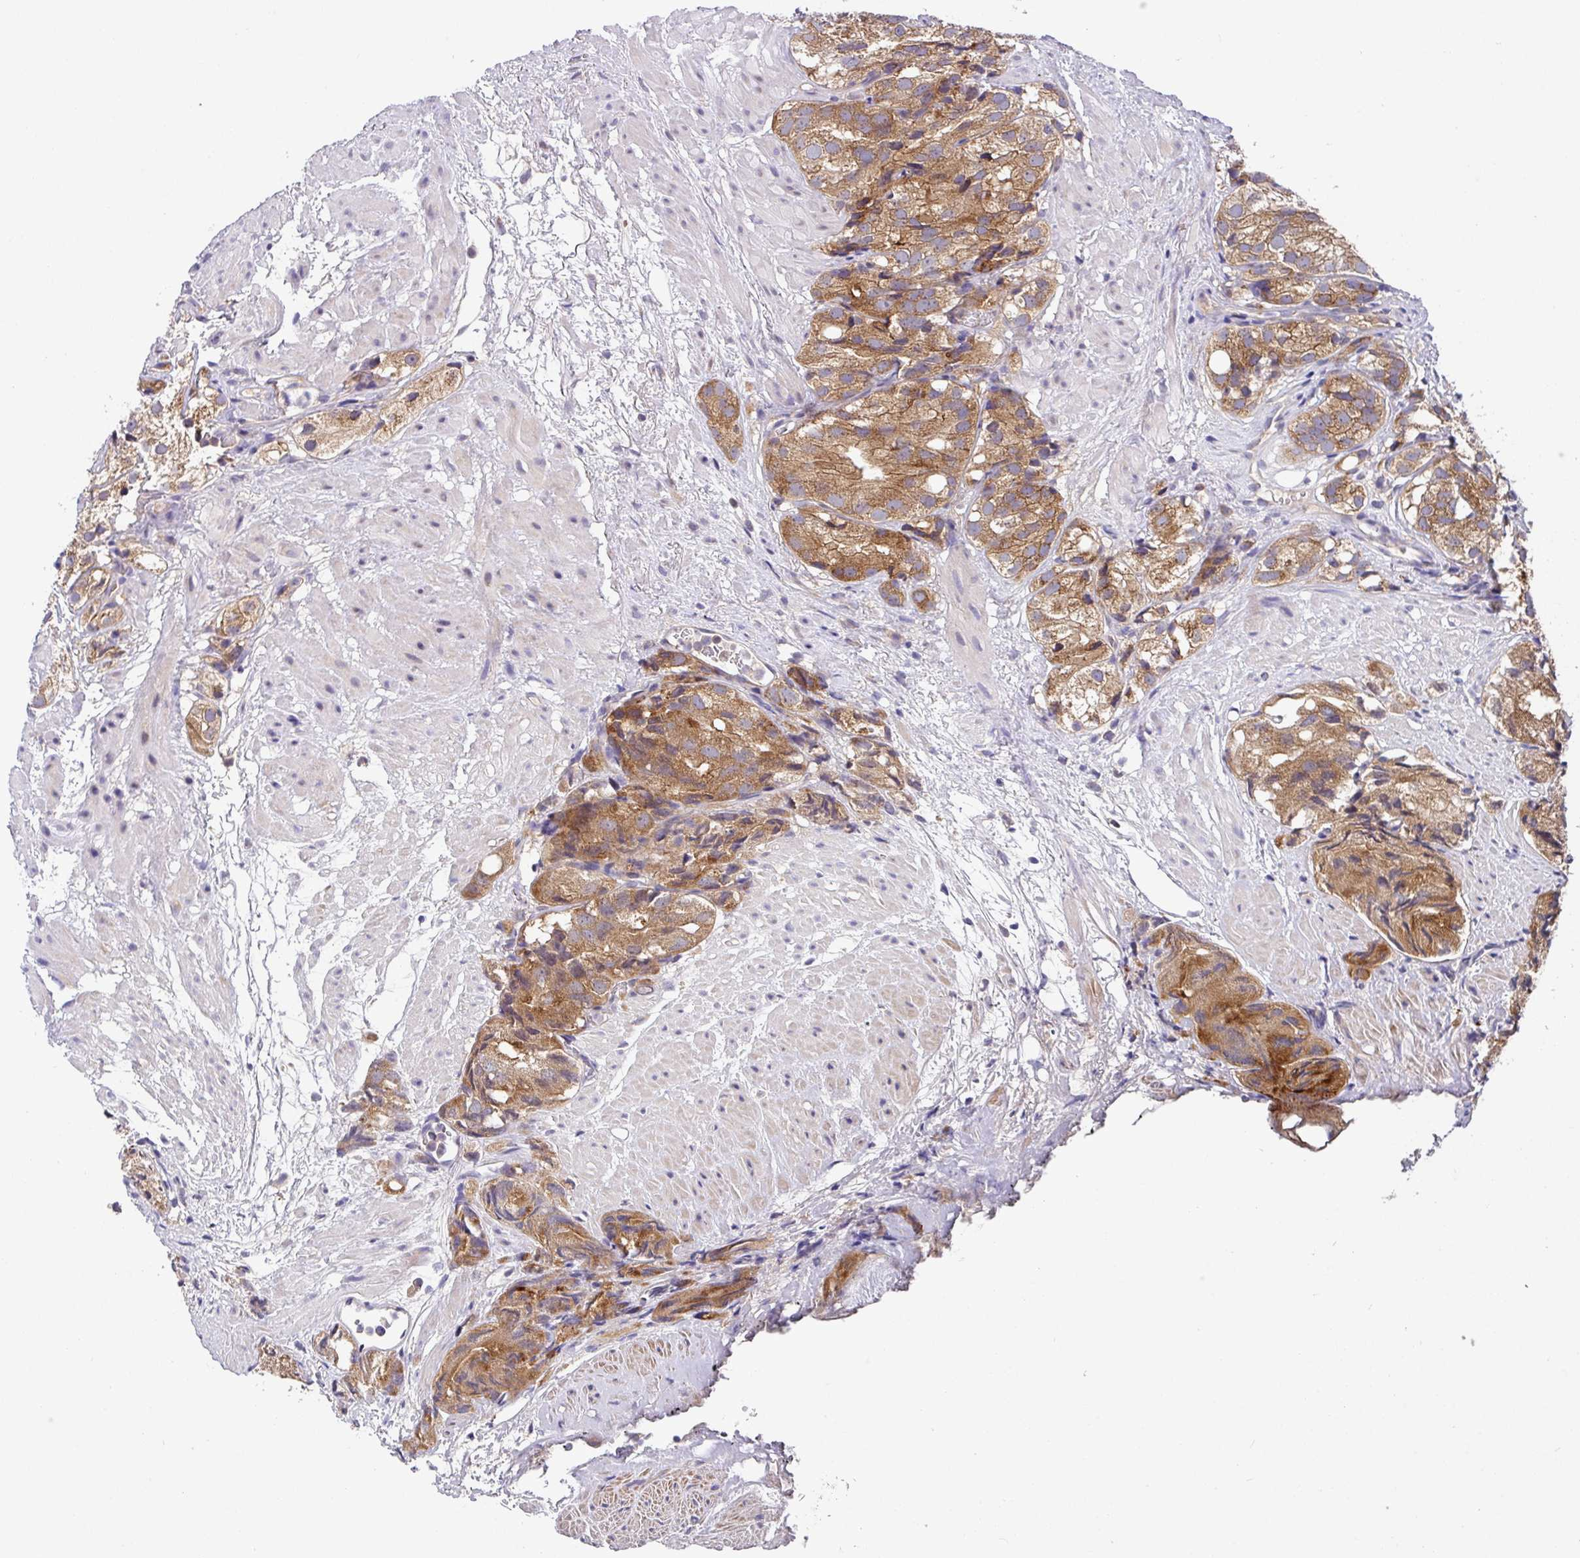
{"staining": {"intensity": "moderate", "quantity": ">75%", "location": "cytoplasmic/membranous"}, "tissue": "prostate cancer", "cell_type": "Tumor cells", "image_type": "cancer", "snomed": [{"axis": "morphology", "description": "Adenocarcinoma, High grade"}, {"axis": "topography", "description": "Prostate"}], "caption": "Immunohistochemical staining of prostate cancer exhibits moderate cytoplasmic/membranous protein staining in approximately >75% of tumor cells. Immunohistochemistry stains the protein of interest in brown and the nuclei are stained blue.", "gene": "EIF4B", "patient": {"sex": "male", "age": 82}}